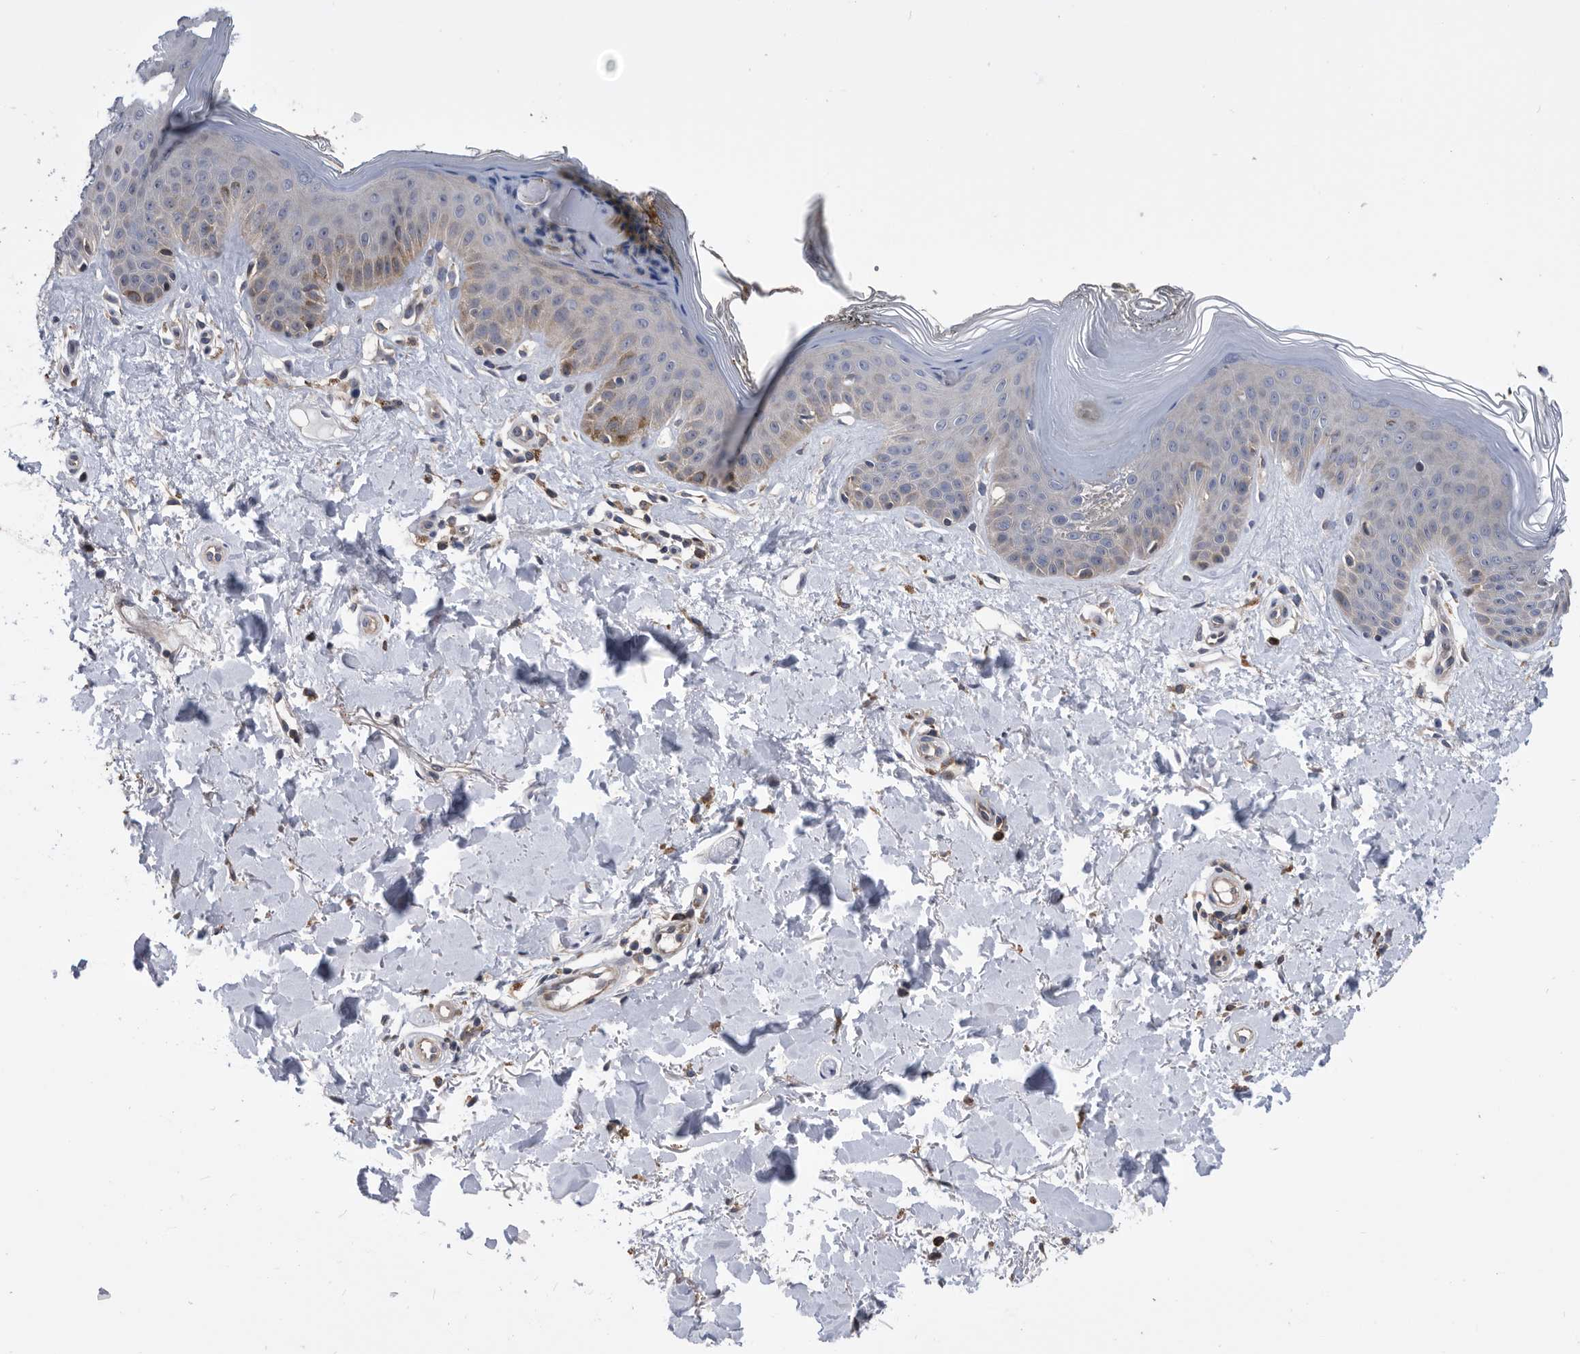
{"staining": {"intensity": "weak", "quantity": ">75%", "location": "cytoplasmic/membranous"}, "tissue": "skin", "cell_type": "Fibroblasts", "image_type": "normal", "snomed": [{"axis": "morphology", "description": "Normal tissue, NOS"}, {"axis": "topography", "description": "Skin"}], "caption": "Skin stained with a brown dye demonstrates weak cytoplasmic/membranous positive expression in about >75% of fibroblasts.", "gene": "BAIAP3", "patient": {"sex": "female", "age": 64}}